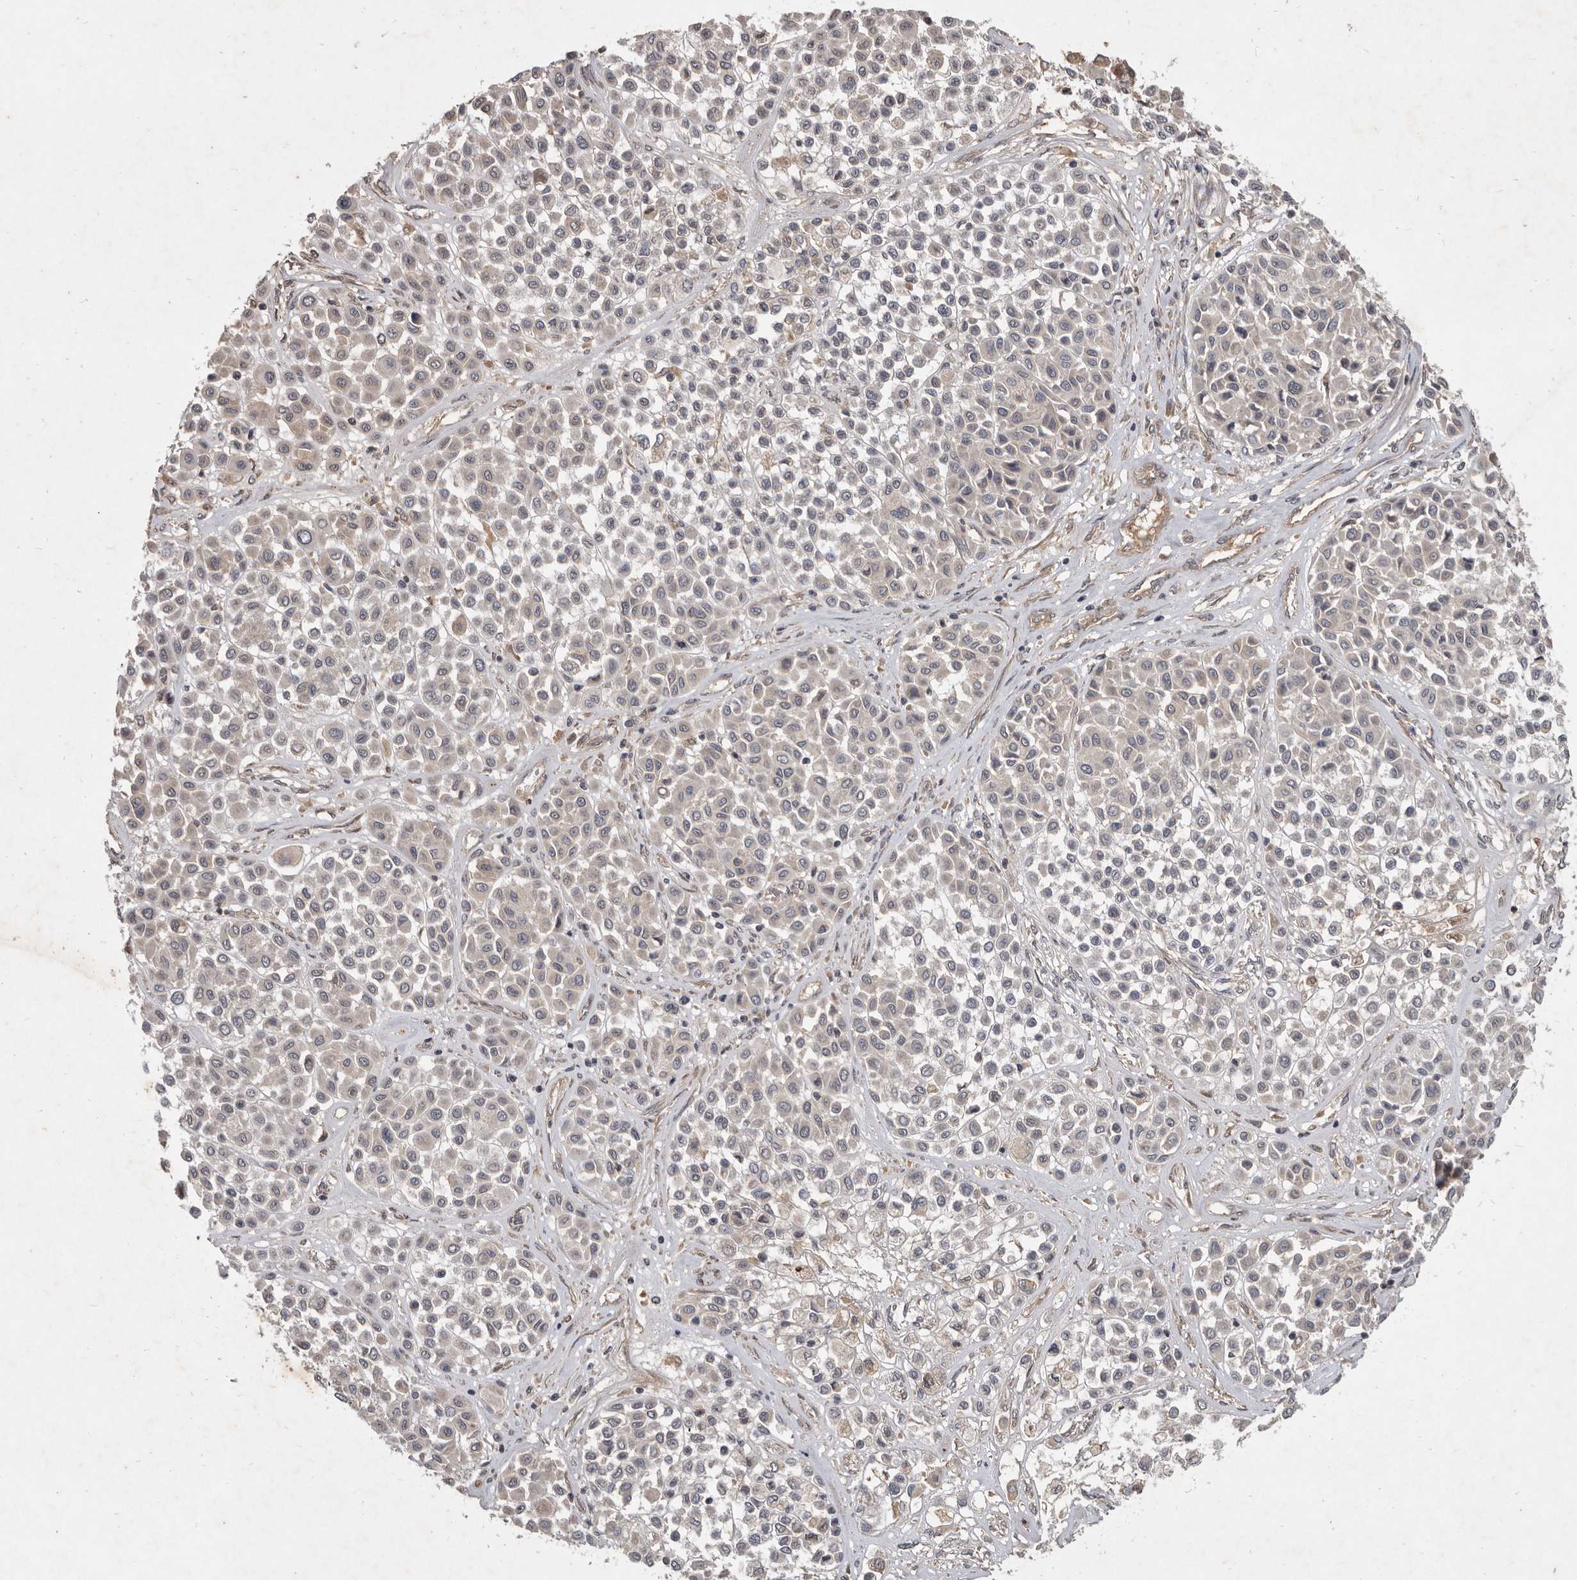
{"staining": {"intensity": "negative", "quantity": "none", "location": "none"}, "tissue": "melanoma", "cell_type": "Tumor cells", "image_type": "cancer", "snomed": [{"axis": "morphology", "description": "Malignant melanoma, Metastatic site"}, {"axis": "topography", "description": "Soft tissue"}], "caption": "Immunohistochemical staining of malignant melanoma (metastatic site) reveals no significant positivity in tumor cells.", "gene": "DNAJC28", "patient": {"sex": "male", "age": 41}}